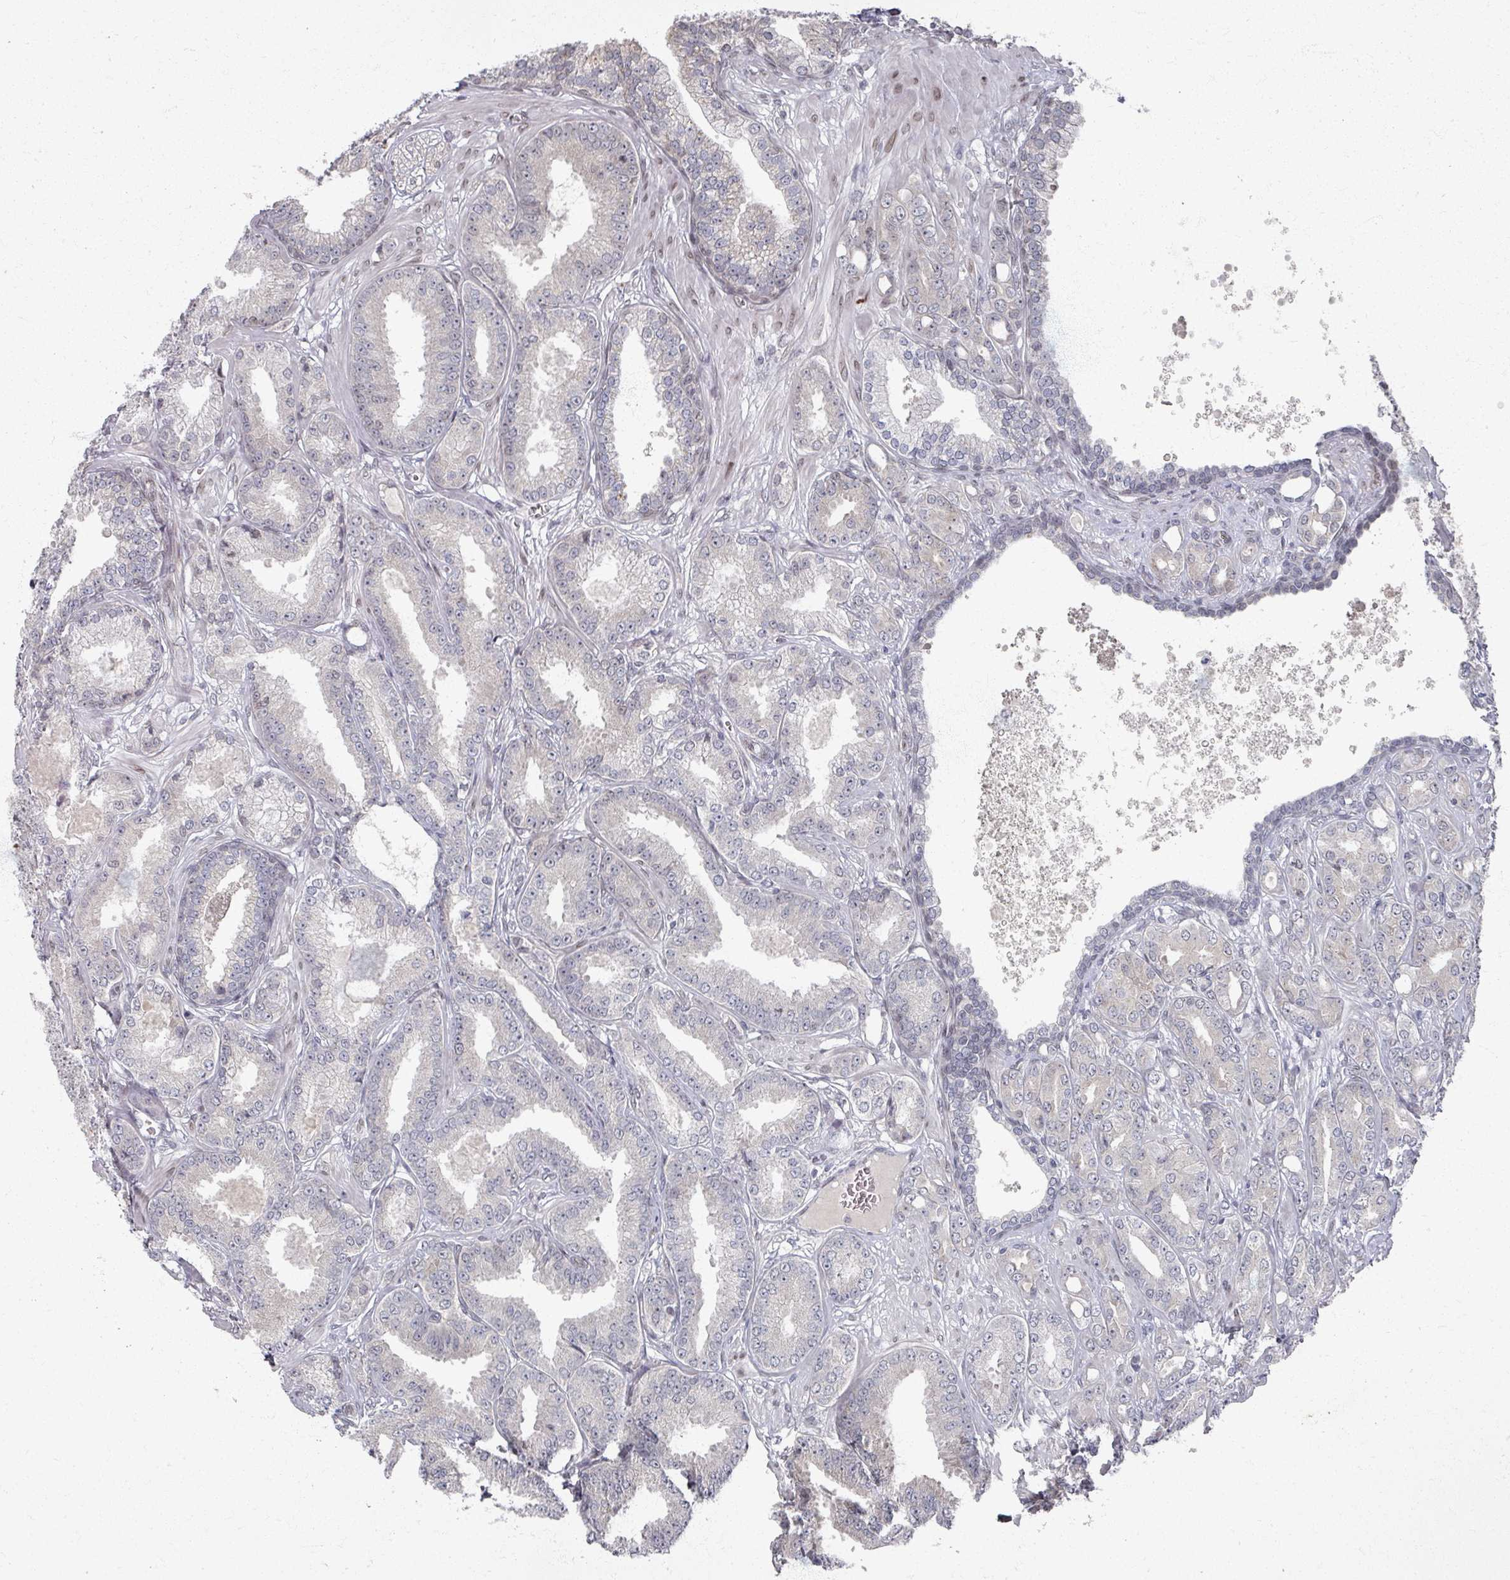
{"staining": {"intensity": "negative", "quantity": "none", "location": "none"}, "tissue": "prostate cancer", "cell_type": "Tumor cells", "image_type": "cancer", "snomed": [{"axis": "morphology", "description": "Adenocarcinoma, High grade"}, {"axis": "topography", "description": "Prostate"}], "caption": "This is an immunohistochemistry photomicrograph of prostate cancer. There is no staining in tumor cells.", "gene": "PSKH1", "patient": {"sex": "male", "age": 71}}